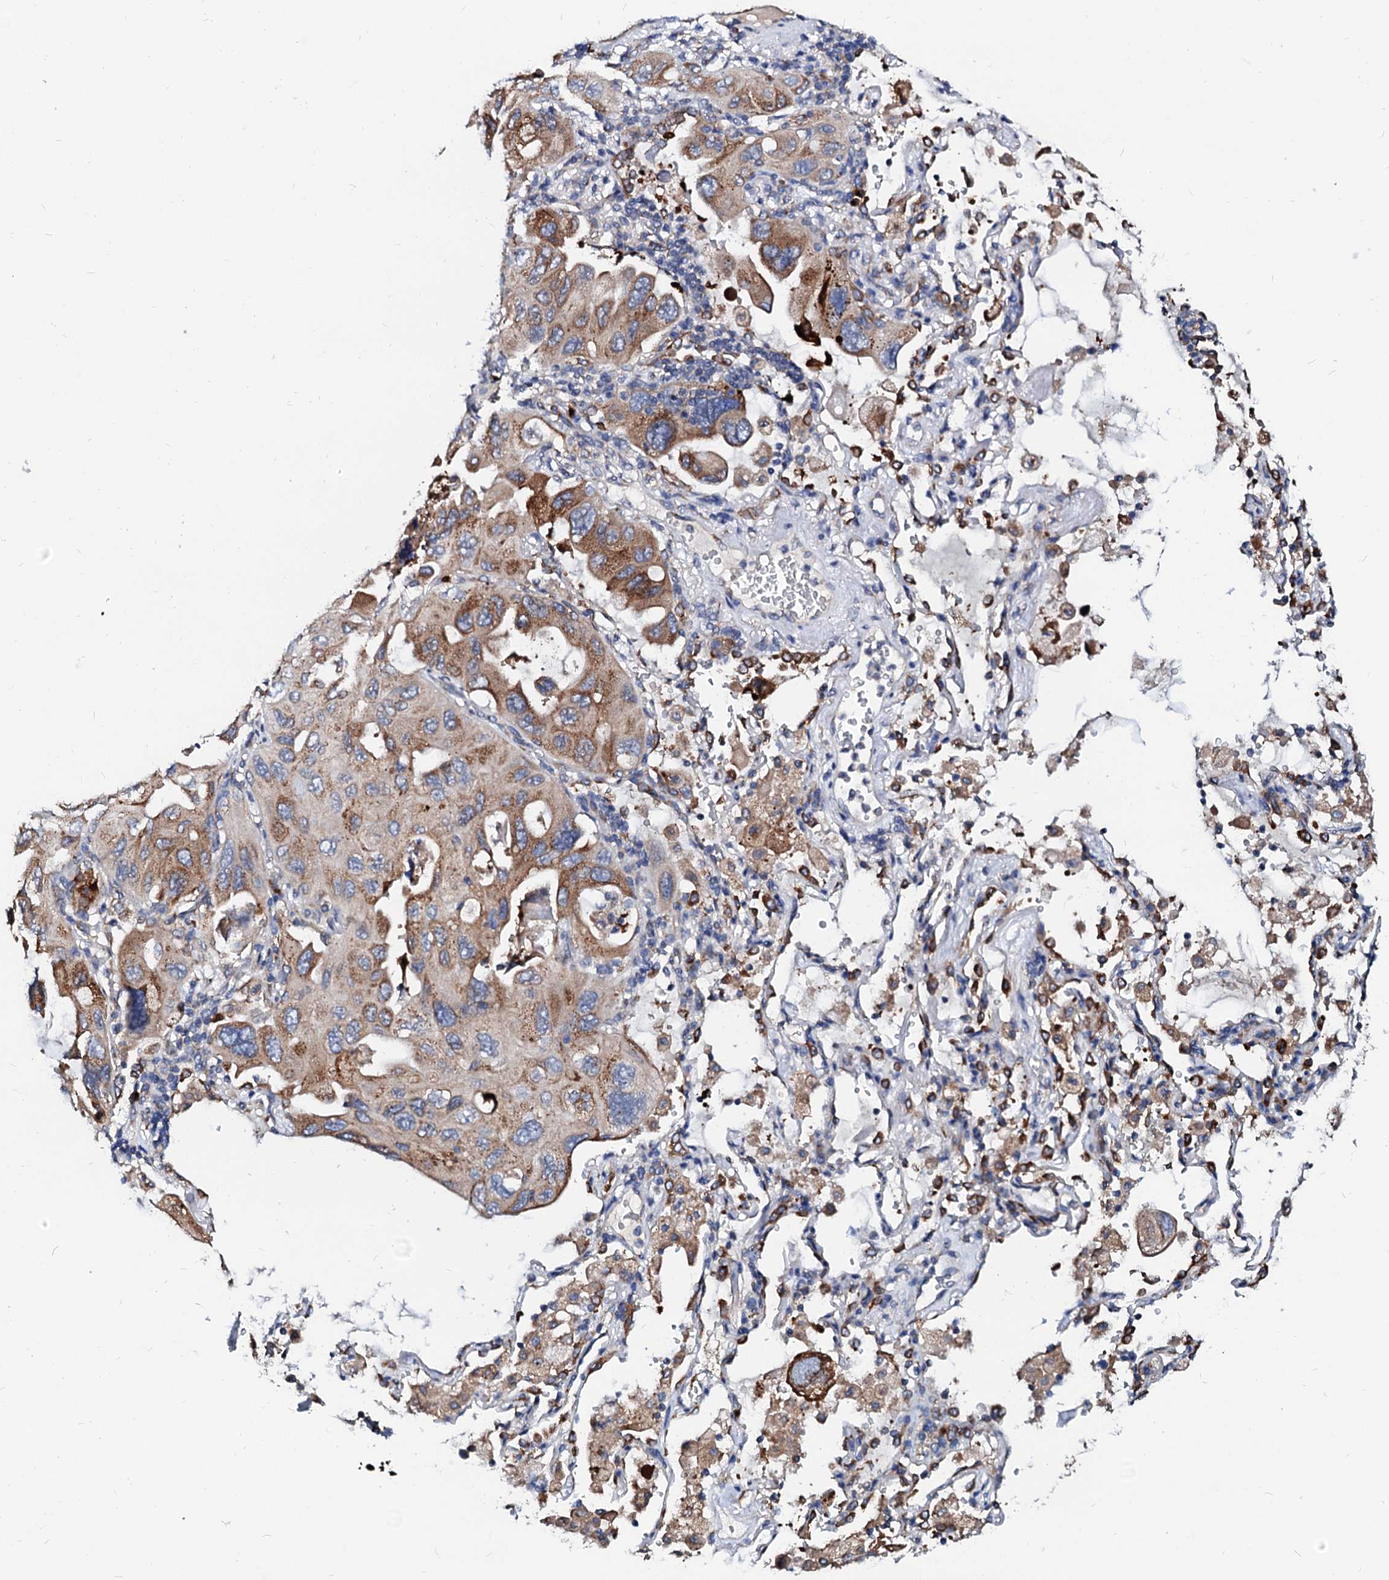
{"staining": {"intensity": "moderate", "quantity": "25%-75%", "location": "cytoplasmic/membranous"}, "tissue": "lung cancer", "cell_type": "Tumor cells", "image_type": "cancer", "snomed": [{"axis": "morphology", "description": "Squamous cell carcinoma, NOS"}, {"axis": "topography", "description": "Lung"}], "caption": "Immunohistochemical staining of lung cancer reveals medium levels of moderate cytoplasmic/membranous positivity in approximately 25%-75% of tumor cells.", "gene": "LMAN1", "patient": {"sex": "female", "age": 73}}